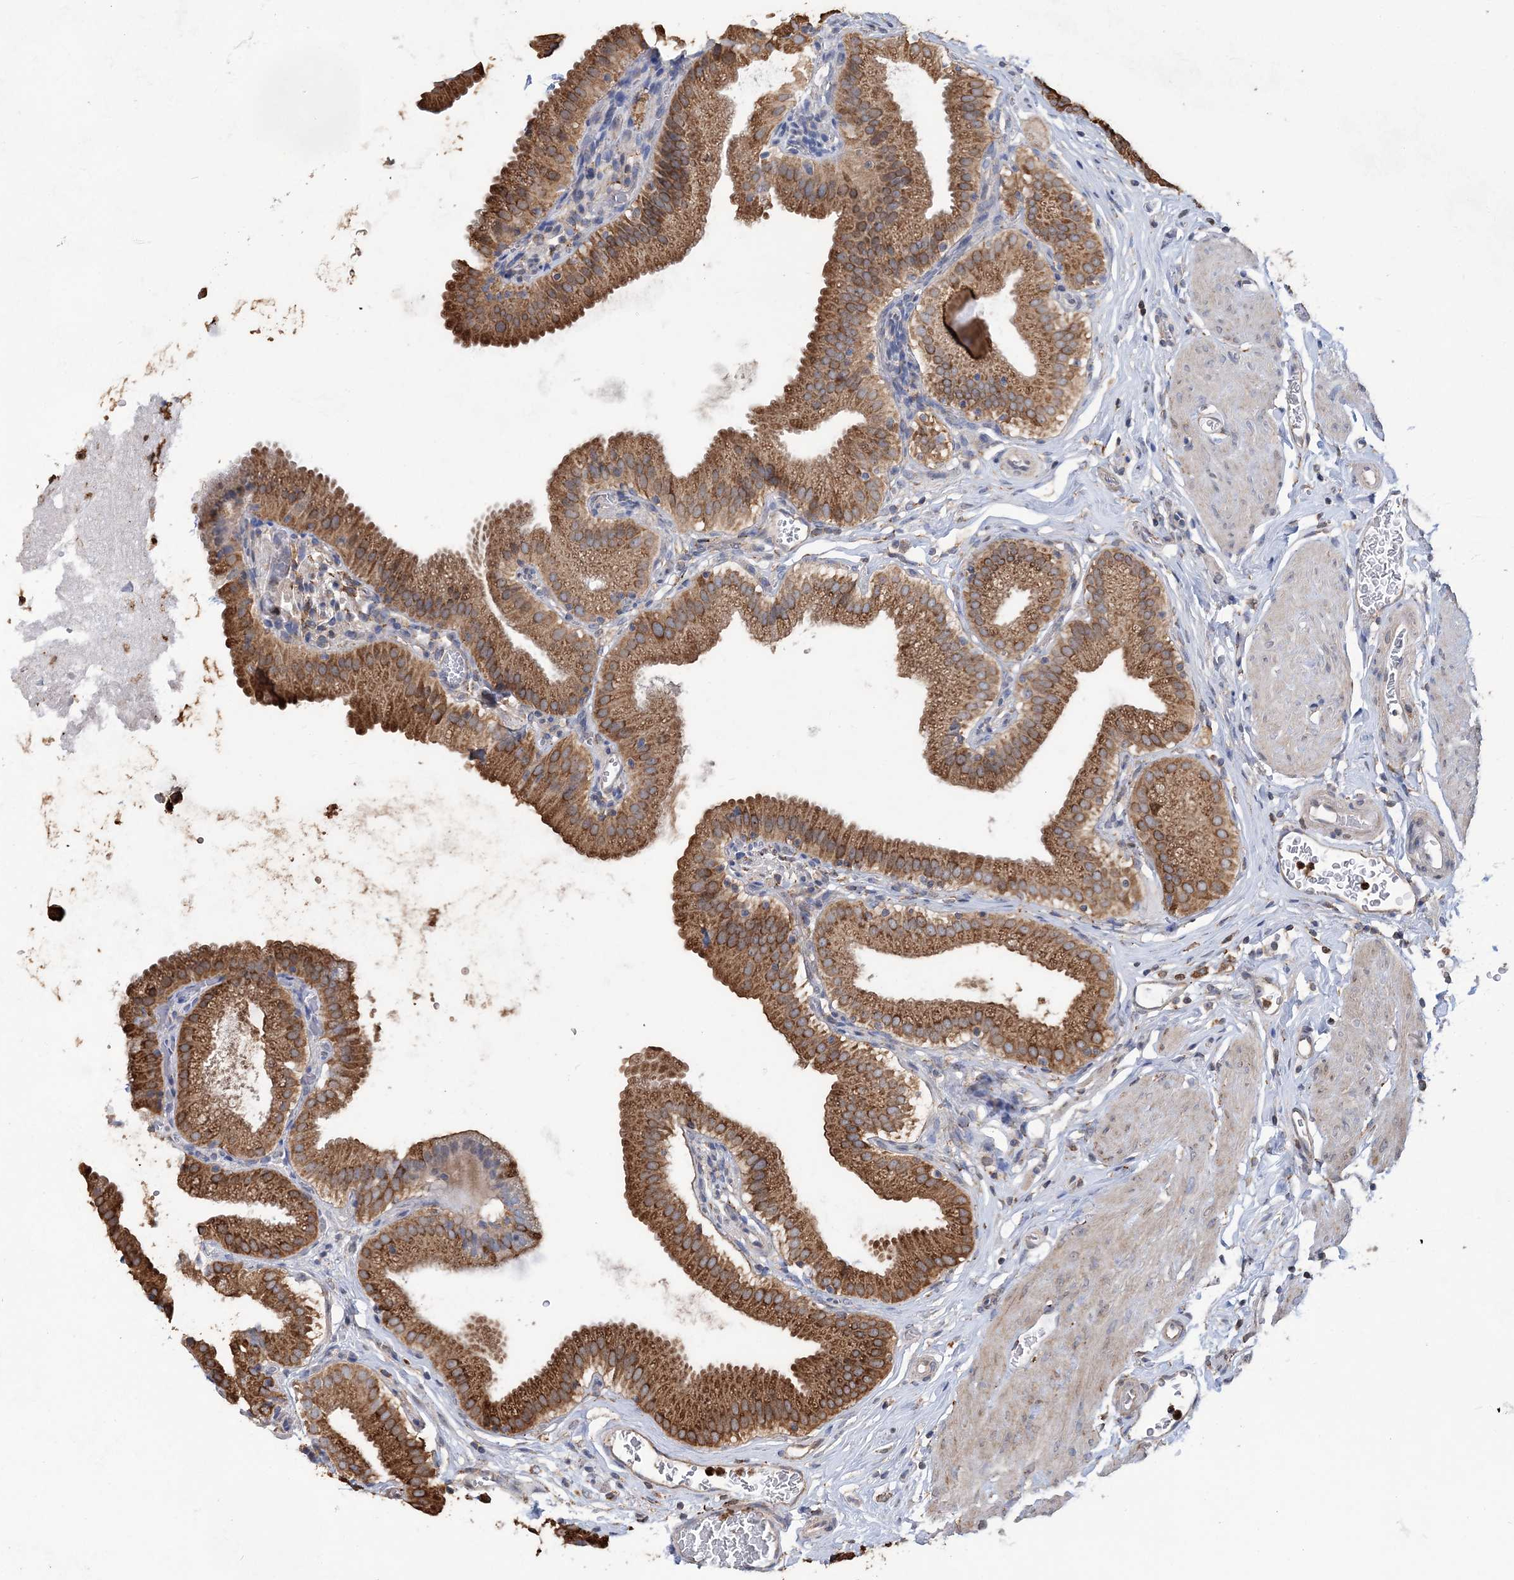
{"staining": {"intensity": "moderate", "quantity": ">75%", "location": "cytoplasmic/membranous"}, "tissue": "gallbladder", "cell_type": "Glandular cells", "image_type": "normal", "snomed": [{"axis": "morphology", "description": "Normal tissue, NOS"}, {"axis": "topography", "description": "Gallbladder"}], "caption": "An image showing moderate cytoplasmic/membranous expression in about >75% of glandular cells in benign gallbladder, as visualized by brown immunohistochemical staining.", "gene": "WDR12", "patient": {"sex": "male", "age": 54}}